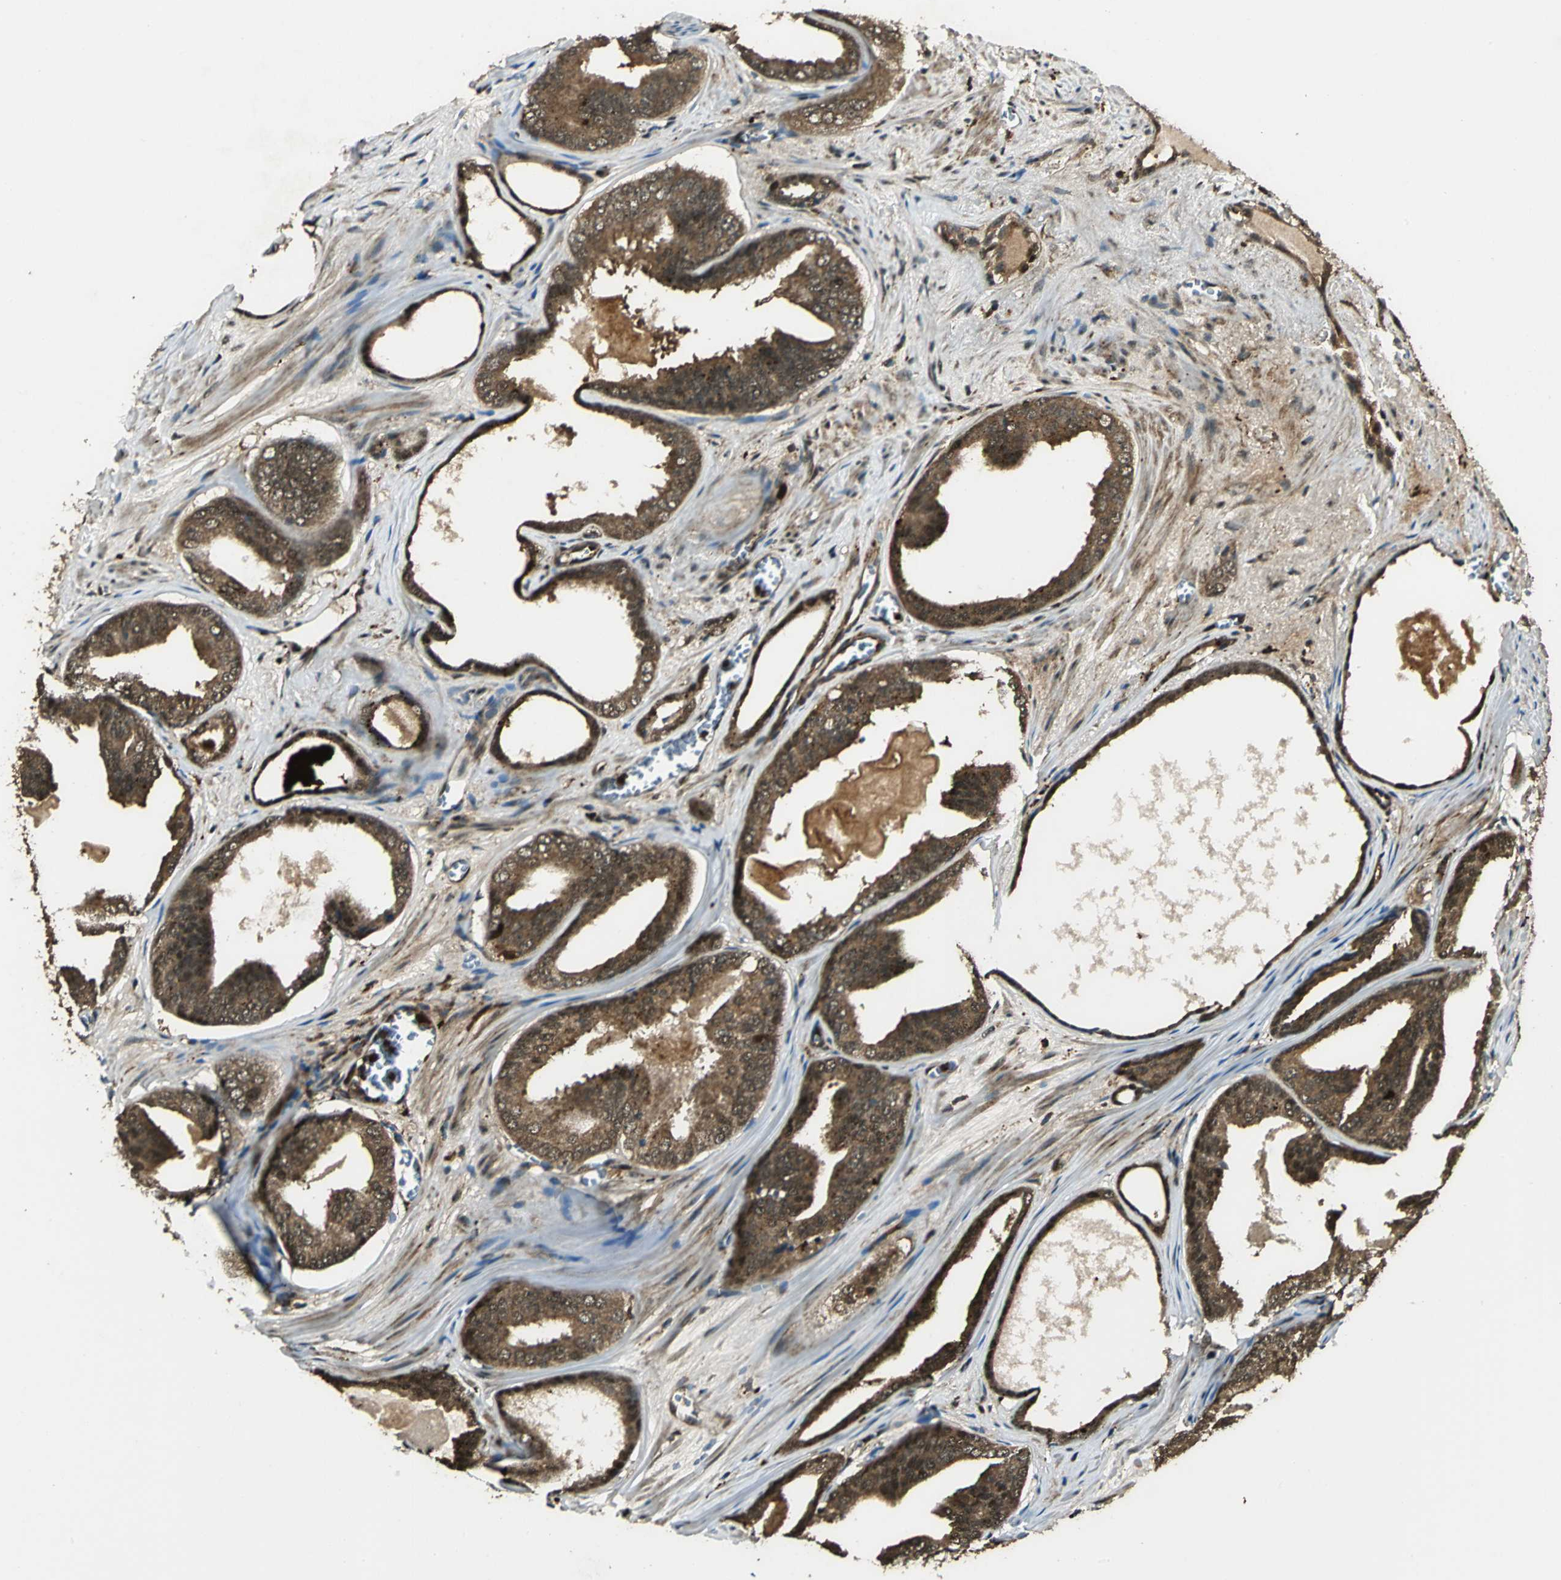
{"staining": {"intensity": "strong", "quantity": ">75%", "location": "cytoplasmic/membranous,nuclear"}, "tissue": "prostate cancer", "cell_type": "Tumor cells", "image_type": "cancer", "snomed": [{"axis": "morphology", "description": "Adenocarcinoma, Medium grade"}, {"axis": "topography", "description": "Prostate"}], "caption": "Immunohistochemistry (IHC) staining of adenocarcinoma (medium-grade) (prostate), which reveals high levels of strong cytoplasmic/membranous and nuclear expression in approximately >75% of tumor cells indicating strong cytoplasmic/membranous and nuclear protein positivity. The staining was performed using DAB (brown) for protein detection and nuclei were counterstained in hematoxylin (blue).", "gene": "PPP1R13L", "patient": {"sex": "male", "age": 79}}